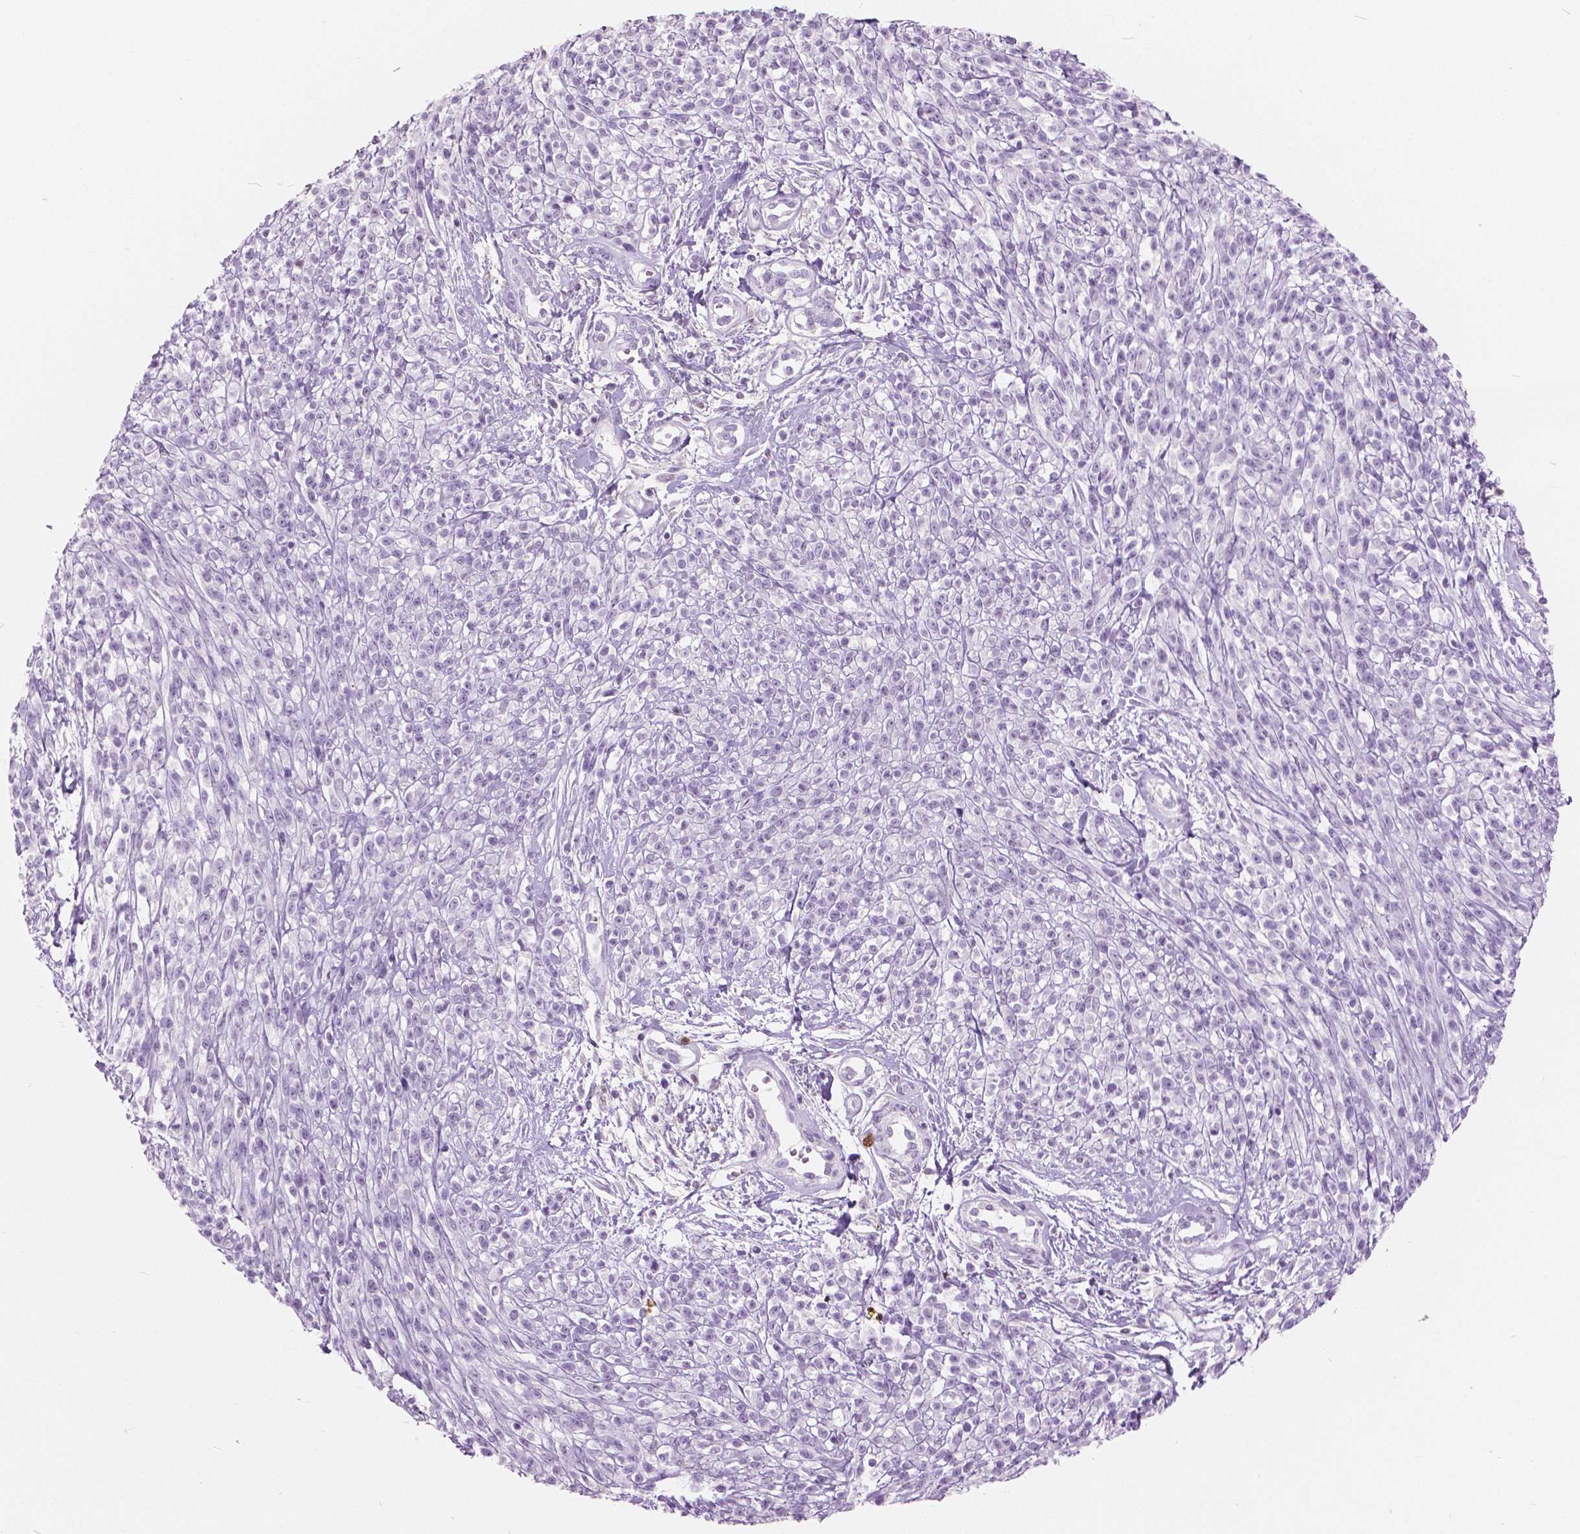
{"staining": {"intensity": "negative", "quantity": "none", "location": "none"}, "tissue": "melanoma", "cell_type": "Tumor cells", "image_type": "cancer", "snomed": [{"axis": "morphology", "description": "Malignant melanoma, NOS"}, {"axis": "topography", "description": "Skin"}, {"axis": "topography", "description": "Skin of trunk"}], "caption": "Immunohistochemistry (IHC) histopathology image of melanoma stained for a protein (brown), which reveals no positivity in tumor cells. (DAB immunohistochemistry (IHC), high magnification).", "gene": "GALM", "patient": {"sex": "male", "age": 74}}